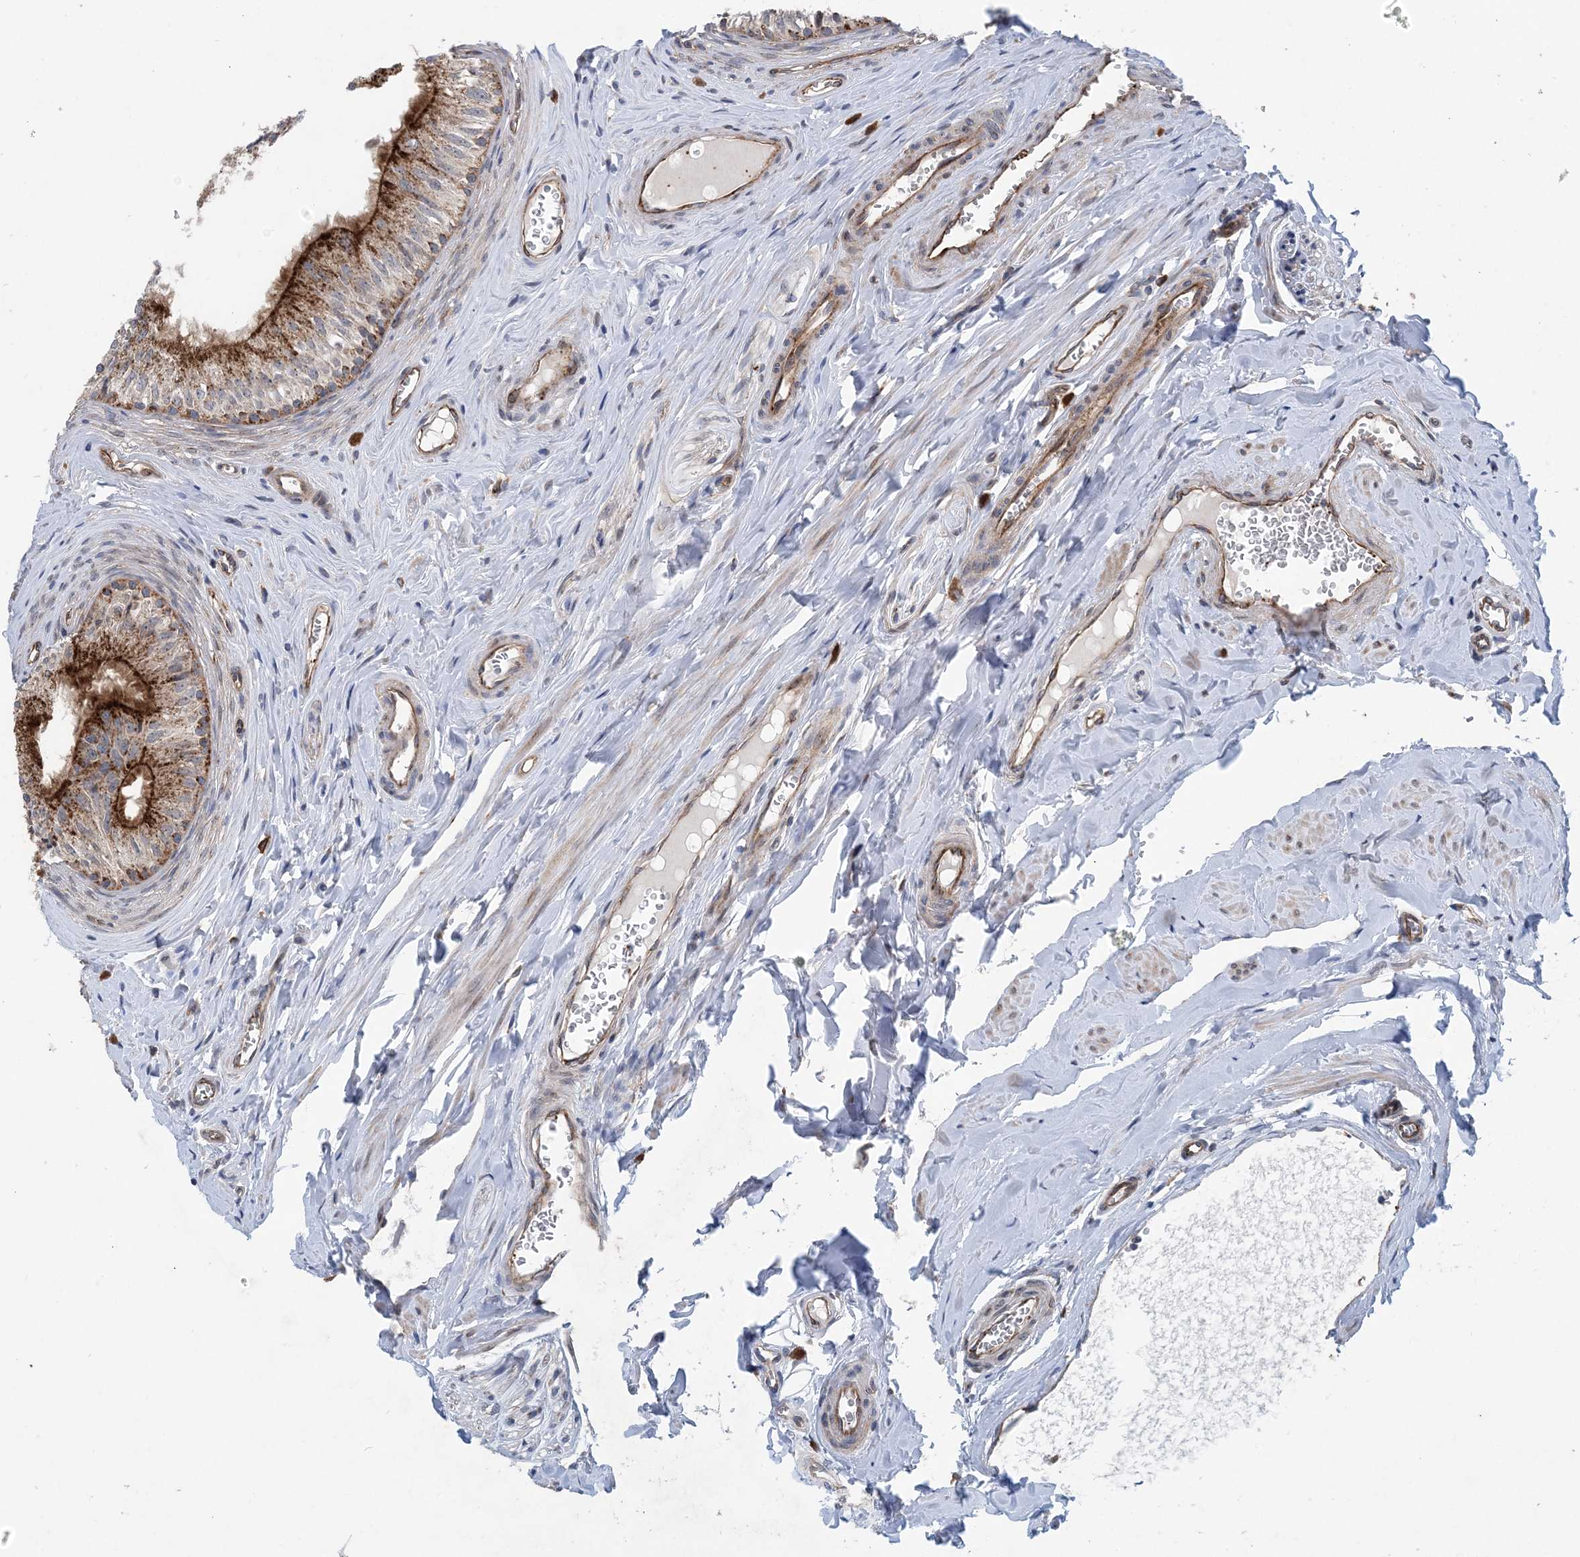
{"staining": {"intensity": "strong", "quantity": ">75%", "location": "cytoplasmic/membranous"}, "tissue": "epididymis", "cell_type": "Glandular cells", "image_type": "normal", "snomed": [{"axis": "morphology", "description": "Normal tissue, NOS"}, {"axis": "topography", "description": "Epididymis"}], "caption": "A high-resolution histopathology image shows IHC staining of normal epididymis, which reveals strong cytoplasmic/membranous positivity in approximately >75% of glandular cells. (DAB IHC with brightfield microscopy, high magnification).", "gene": "PTTG1IP", "patient": {"sex": "male", "age": 46}}